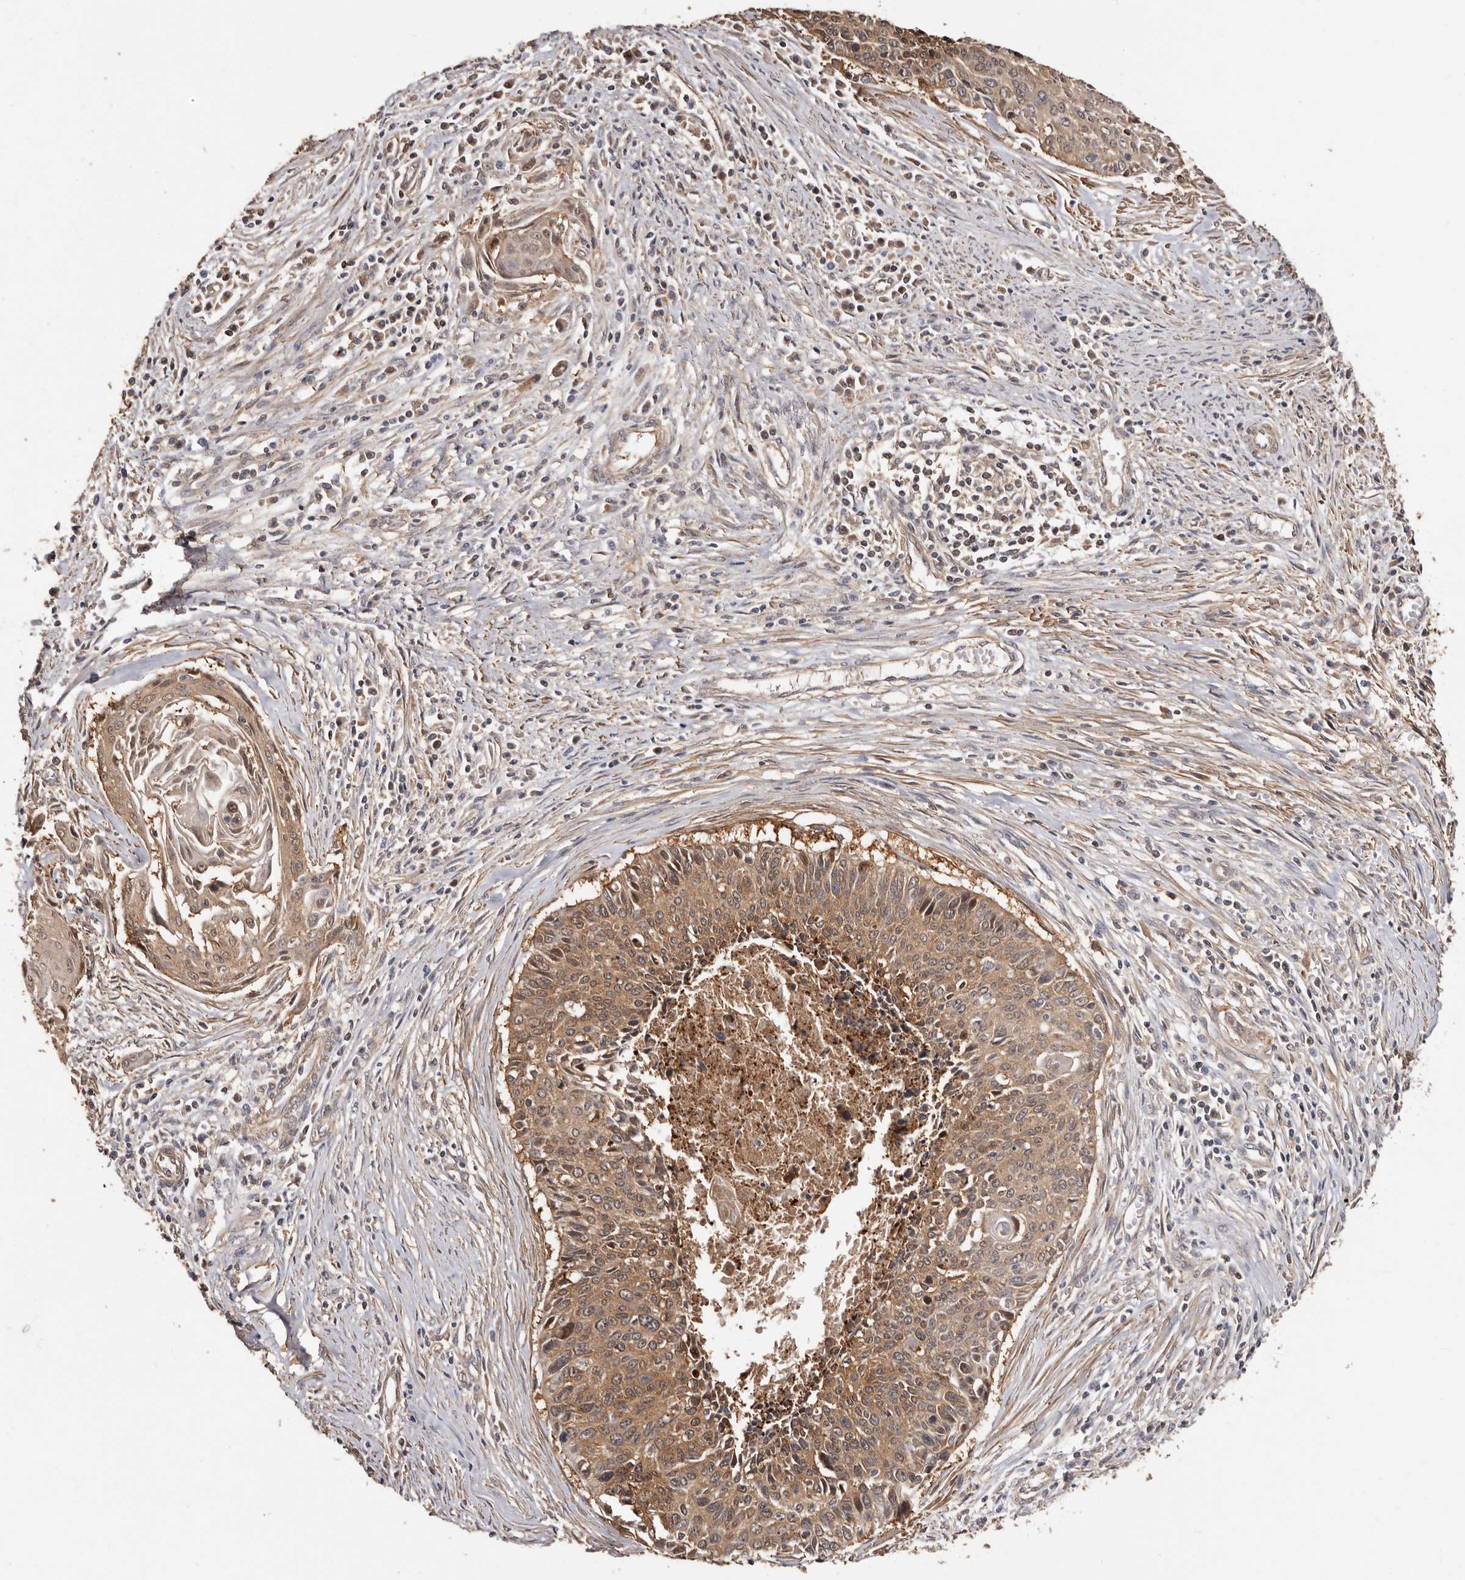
{"staining": {"intensity": "moderate", "quantity": ">75%", "location": "cytoplasmic/membranous,nuclear"}, "tissue": "cervical cancer", "cell_type": "Tumor cells", "image_type": "cancer", "snomed": [{"axis": "morphology", "description": "Squamous cell carcinoma, NOS"}, {"axis": "topography", "description": "Cervix"}], "caption": "Immunohistochemical staining of human cervical cancer exhibits moderate cytoplasmic/membranous and nuclear protein expression in approximately >75% of tumor cells.", "gene": "COQ8B", "patient": {"sex": "female", "age": 55}}